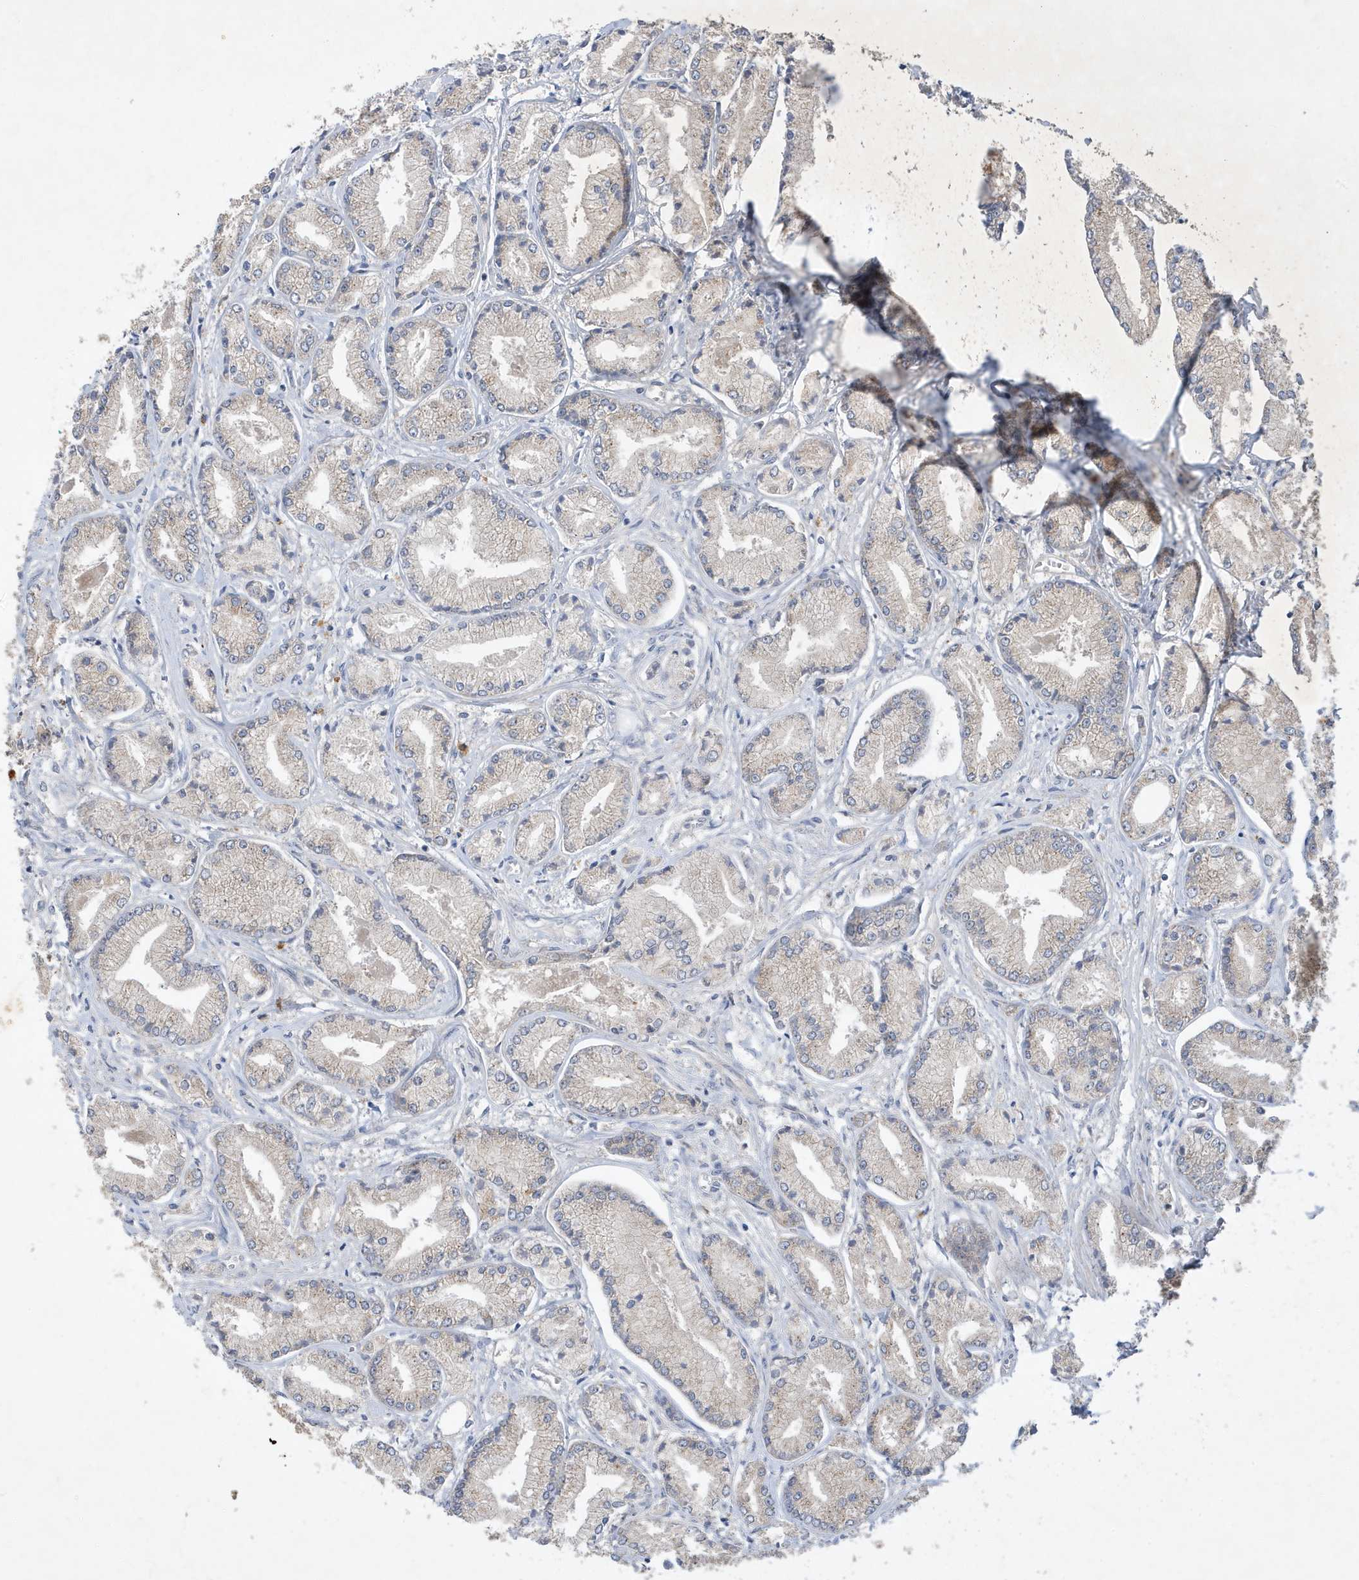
{"staining": {"intensity": "weak", "quantity": "<25%", "location": "cytoplasmic/membranous"}, "tissue": "prostate cancer", "cell_type": "Tumor cells", "image_type": "cancer", "snomed": [{"axis": "morphology", "description": "Adenocarcinoma, Low grade"}, {"axis": "topography", "description": "Prostate"}], "caption": "Immunohistochemistry micrograph of prostate cancer (low-grade adenocarcinoma) stained for a protein (brown), which exhibits no staining in tumor cells. The staining was performed using DAB to visualize the protein expression in brown, while the nuclei were stained in blue with hematoxylin (Magnification: 20x).", "gene": "LAPTM4A", "patient": {"sex": "male", "age": 60}}